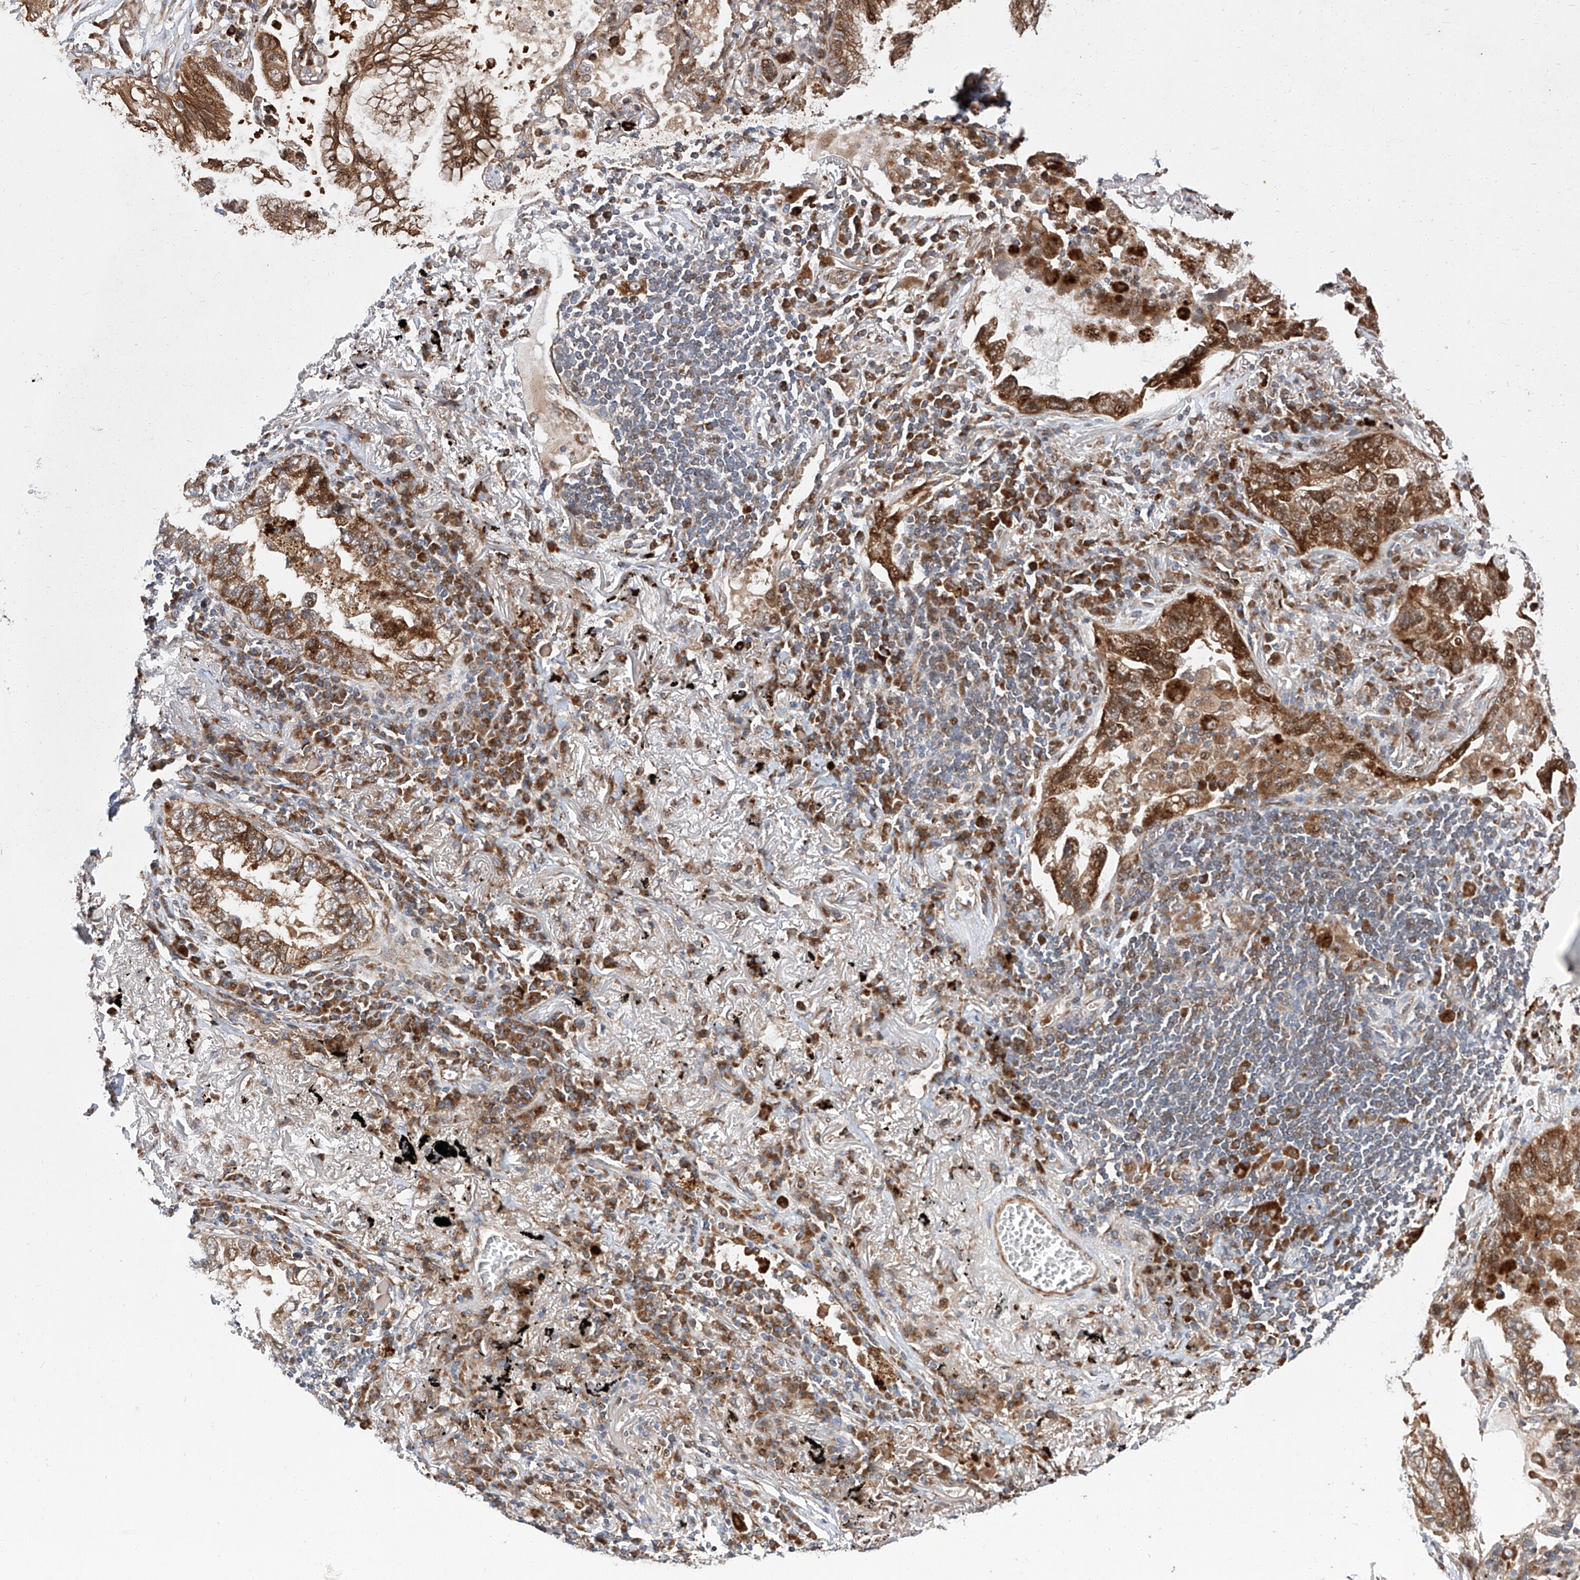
{"staining": {"intensity": "moderate", "quantity": ">75%", "location": "cytoplasmic/membranous,nuclear"}, "tissue": "lung cancer", "cell_type": "Tumor cells", "image_type": "cancer", "snomed": [{"axis": "morphology", "description": "Adenocarcinoma, NOS"}, {"axis": "topography", "description": "Lung"}], "caption": "IHC (DAB (3,3'-diaminobenzidine)) staining of adenocarcinoma (lung) displays moderate cytoplasmic/membranous and nuclear protein positivity in about >75% of tumor cells. (Brightfield microscopy of DAB IHC at high magnification).", "gene": "DIRAS3", "patient": {"sex": "male", "age": 65}}